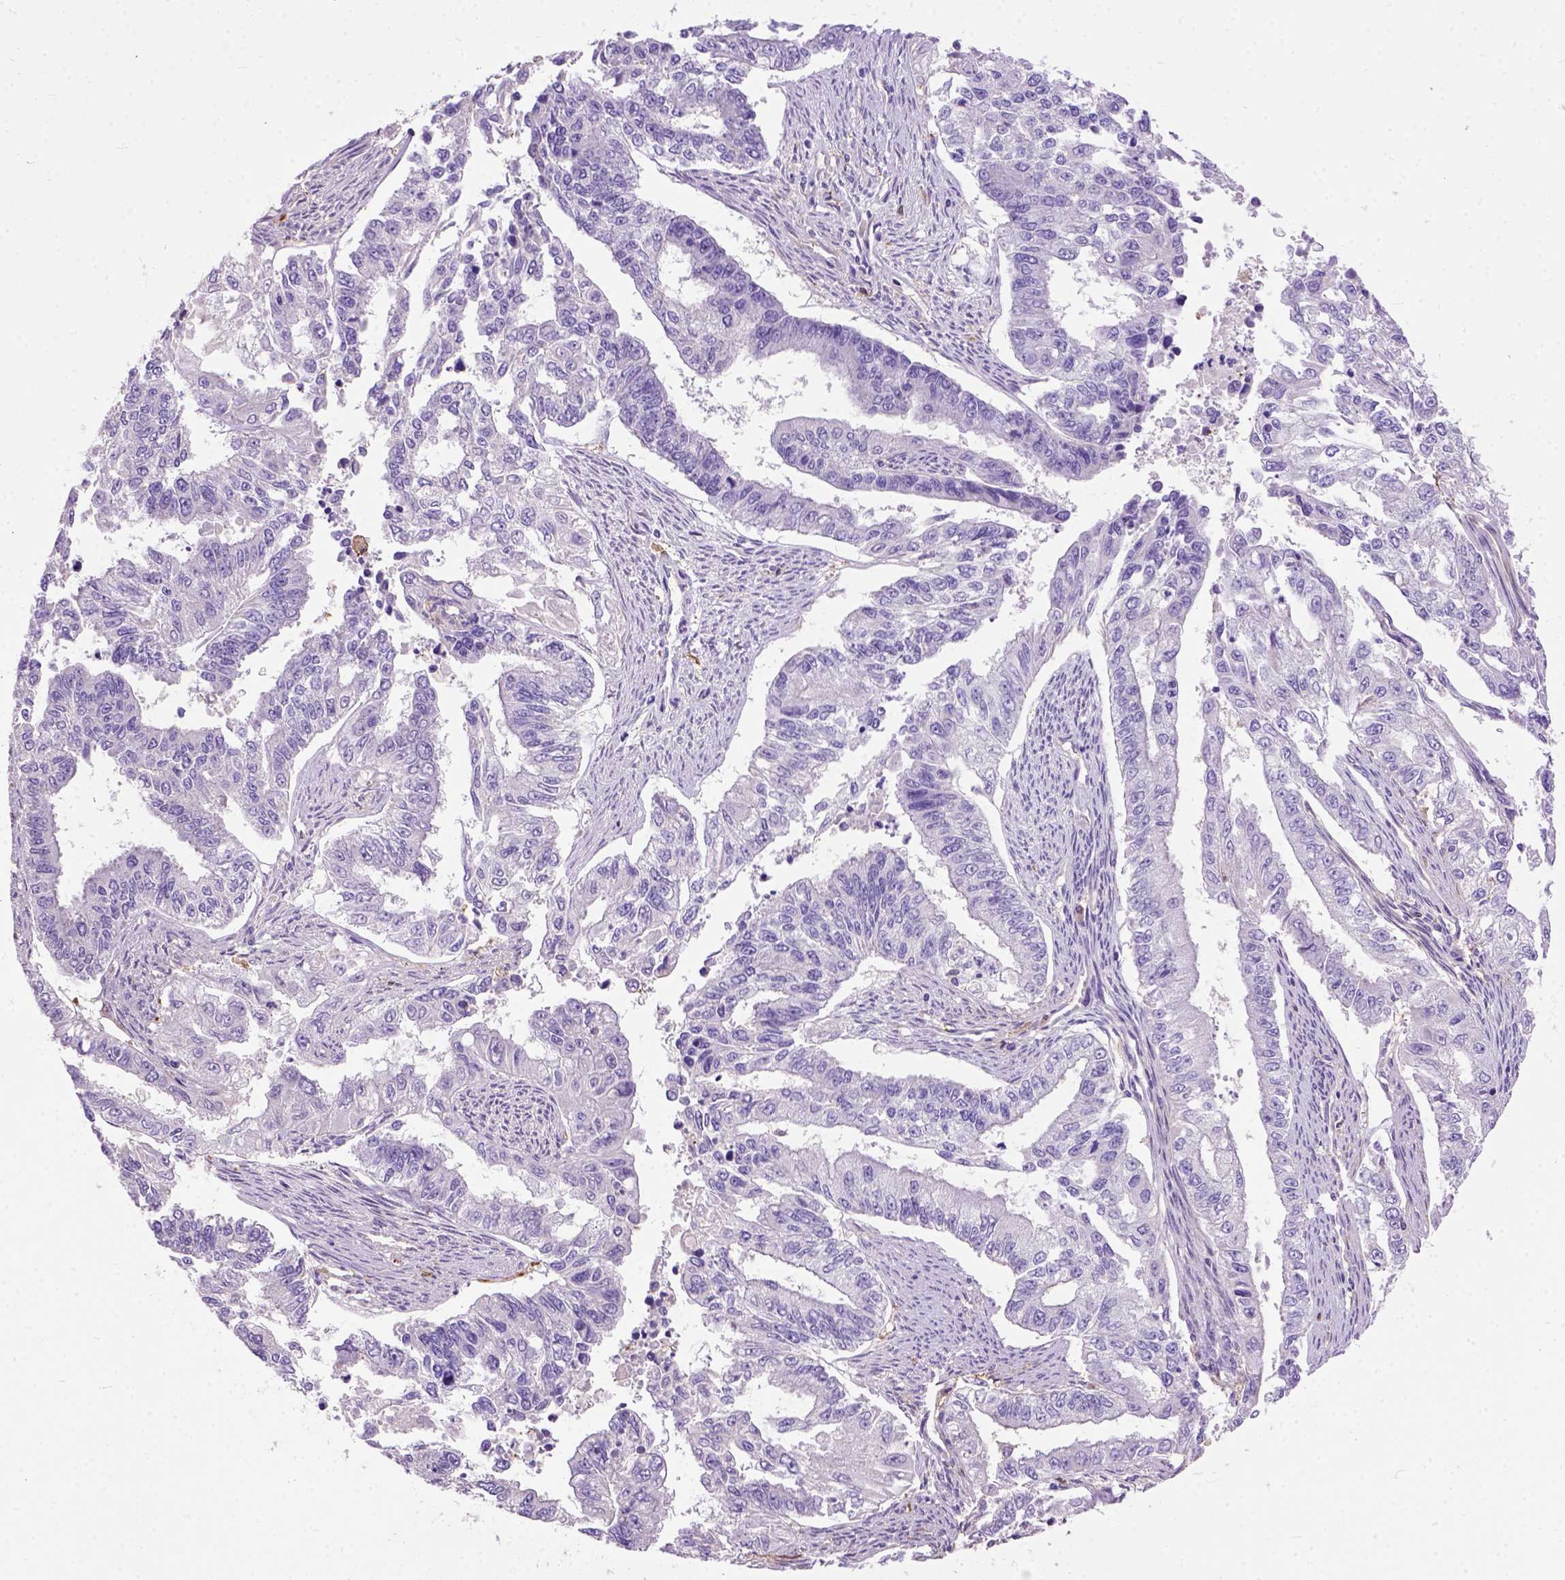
{"staining": {"intensity": "negative", "quantity": "none", "location": "none"}, "tissue": "endometrial cancer", "cell_type": "Tumor cells", "image_type": "cancer", "snomed": [{"axis": "morphology", "description": "Adenocarcinoma, NOS"}, {"axis": "topography", "description": "Uterus"}], "caption": "Tumor cells are negative for brown protein staining in endometrial cancer.", "gene": "SEMA4F", "patient": {"sex": "female", "age": 59}}